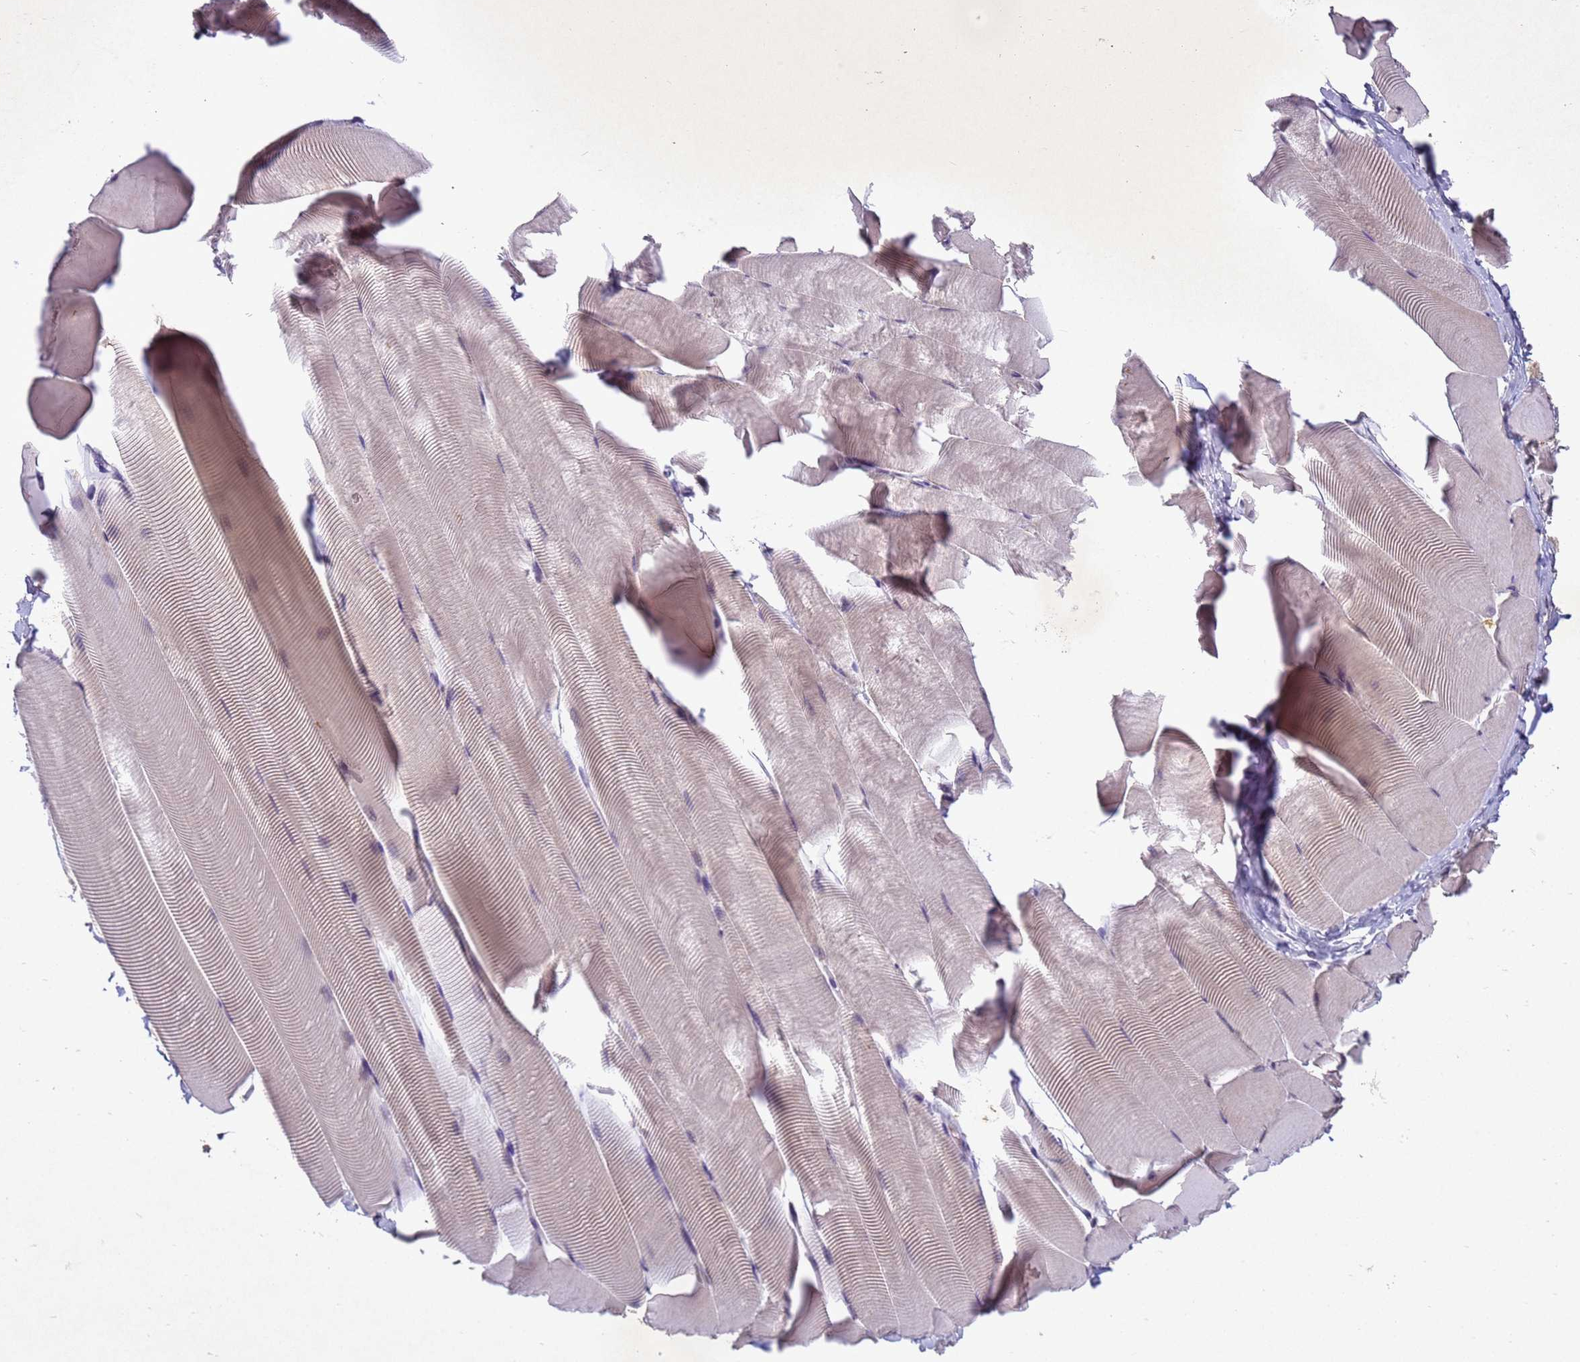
{"staining": {"intensity": "negative", "quantity": "none", "location": "none"}, "tissue": "skeletal muscle", "cell_type": "Myocytes", "image_type": "normal", "snomed": [{"axis": "morphology", "description": "Normal tissue, NOS"}, {"axis": "topography", "description": "Skeletal muscle"}], "caption": "There is no significant positivity in myocytes of skeletal muscle. The staining is performed using DAB brown chromogen with nuclei counter-stained in using hematoxylin.", "gene": "NLRP11", "patient": {"sex": "male", "age": 25}}